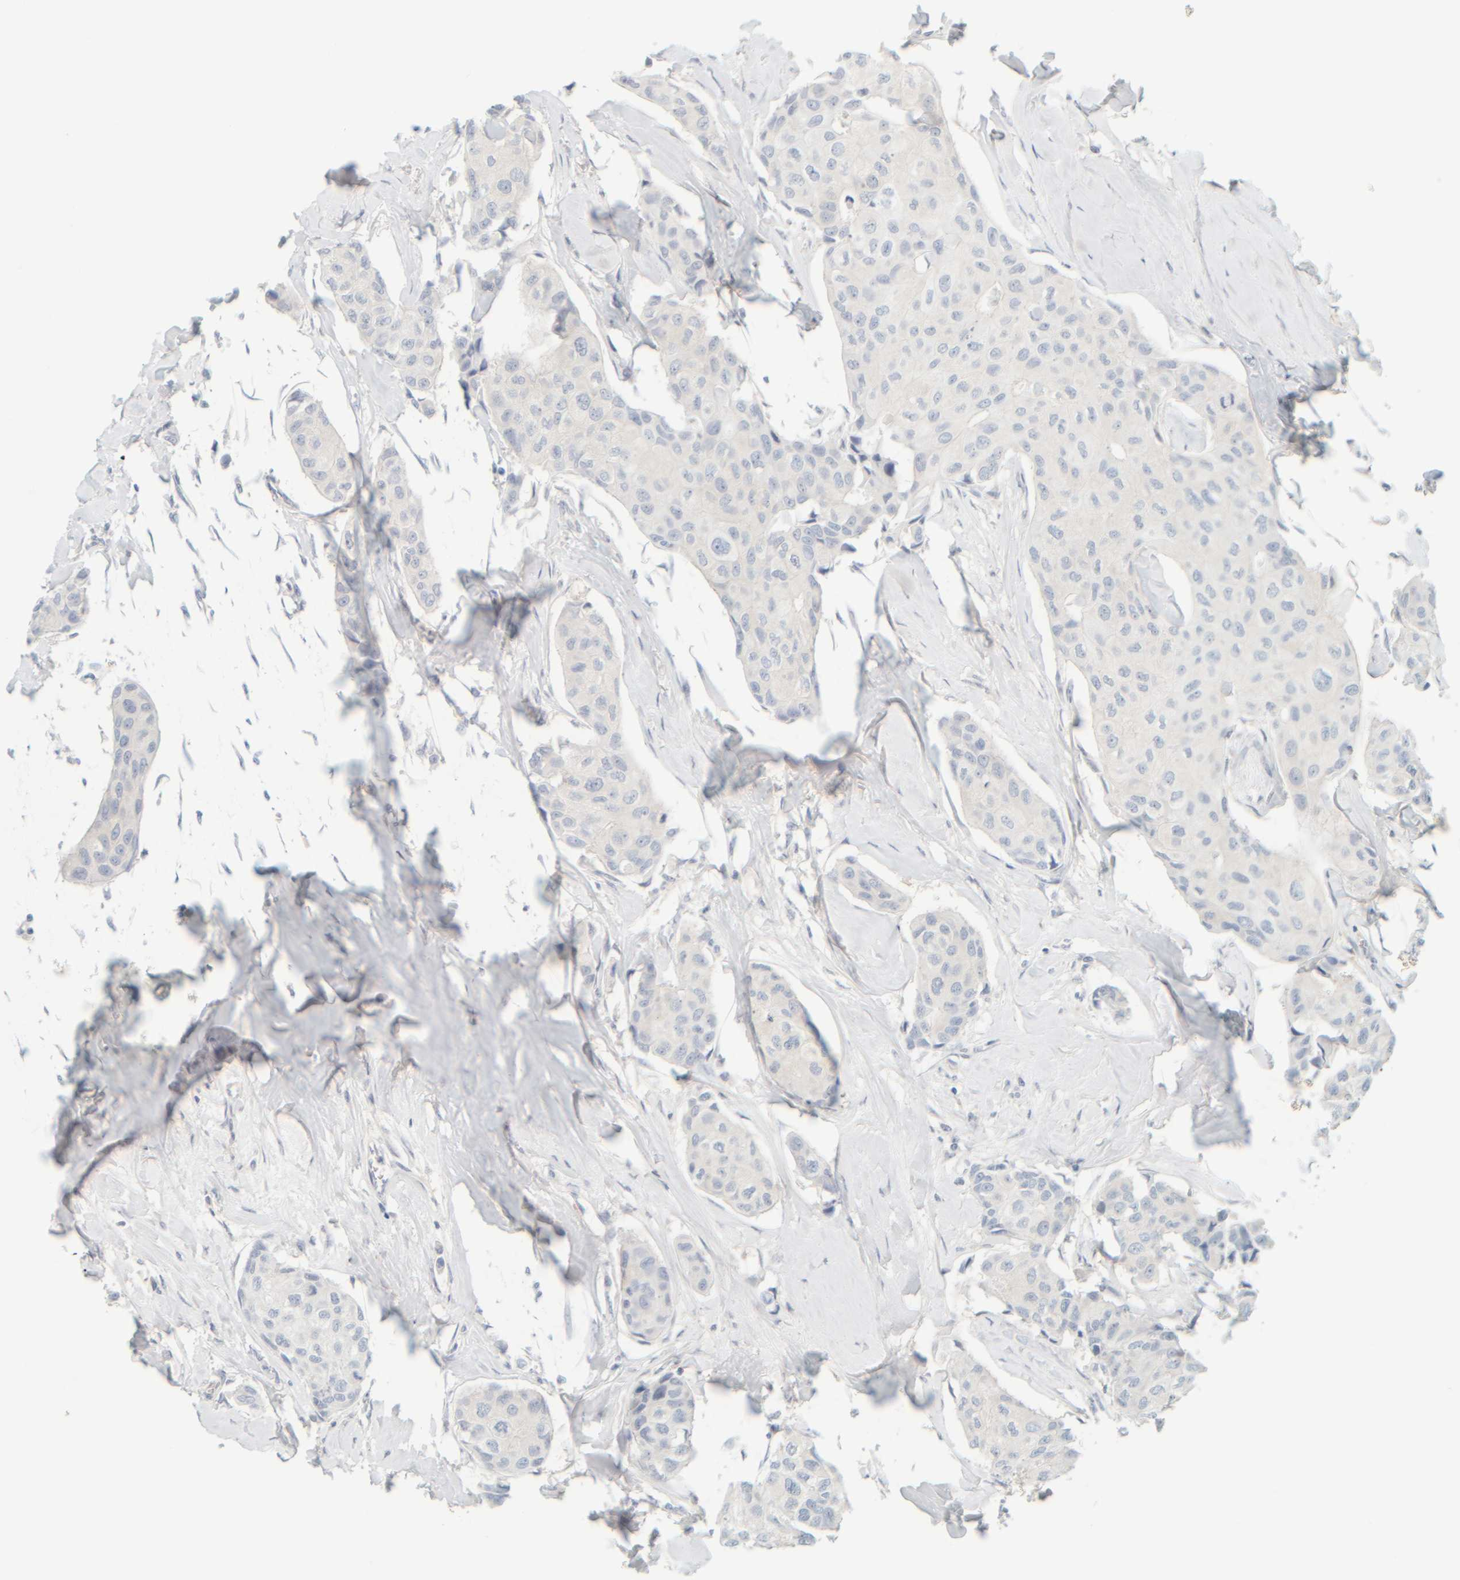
{"staining": {"intensity": "negative", "quantity": "none", "location": "none"}, "tissue": "breast cancer", "cell_type": "Tumor cells", "image_type": "cancer", "snomed": [{"axis": "morphology", "description": "Duct carcinoma"}, {"axis": "topography", "description": "Breast"}], "caption": "DAB immunohistochemical staining of human breast intraductal carcinoma displays no significant expression in tumor cells.", "gene": "PTGES3L-AARSD1", "patient": {"sex": "female", "age": 80}}